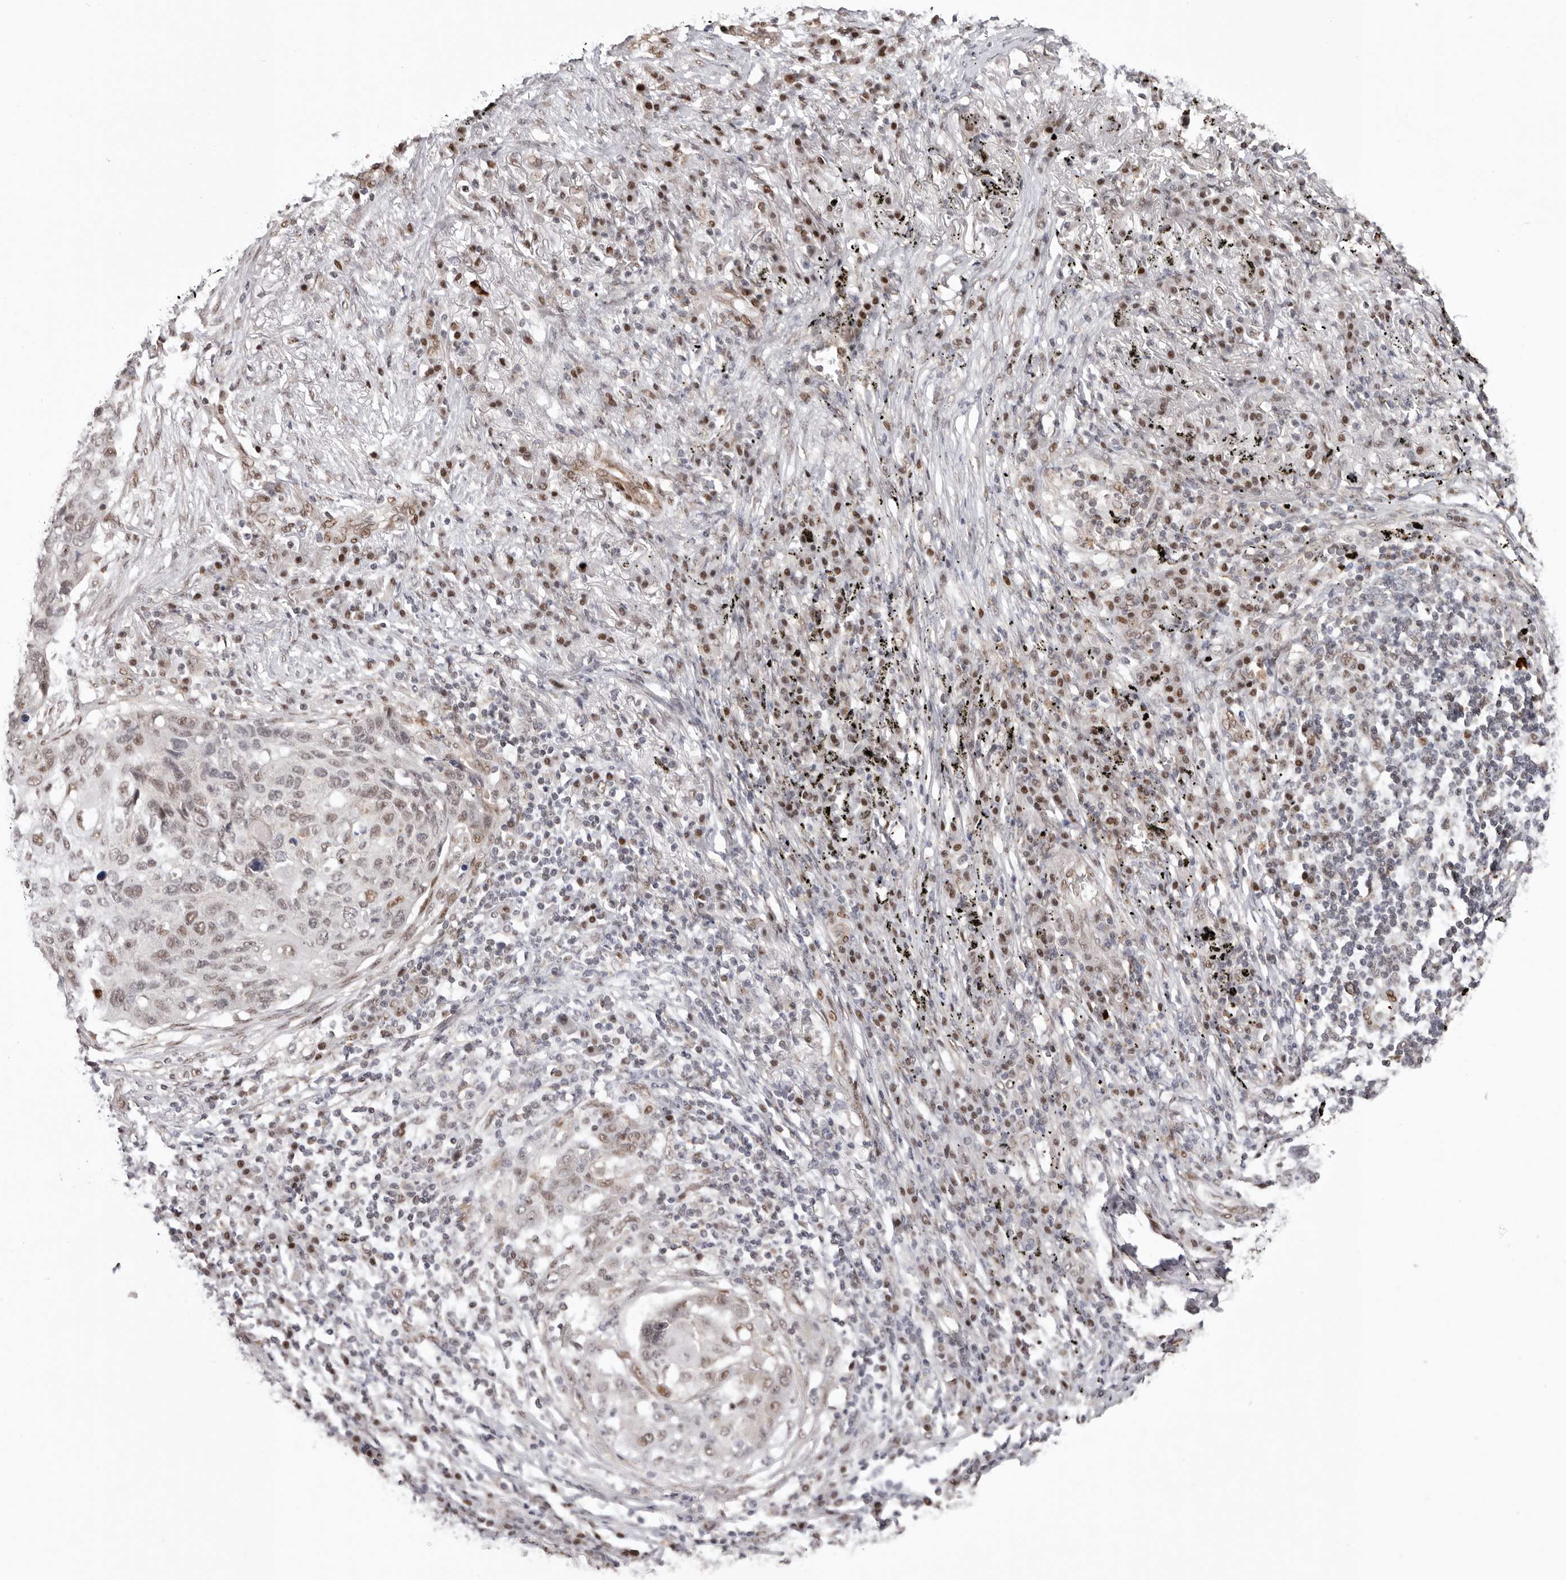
{"staining": {"intensity": "weak", "quantity": ">75%", "location": "nuclear"}, "tissue": "lung cancer", "cell_type": "Tumor cells", "image_type": "cancer", "snomed": [{"axis": "morphology", "description": "Squamous cell carcinoma, NOS"}, {"axis": "topography", "description": "Lung"}], "caption": "Weak nuclear staining for a protein is appreciated in about >75% of tumor cells of squamous cell carcinoma (lung) using immunohistochemistry.", "gene": "SMAD7", "patient": {"sex": "female", "age": 63}}